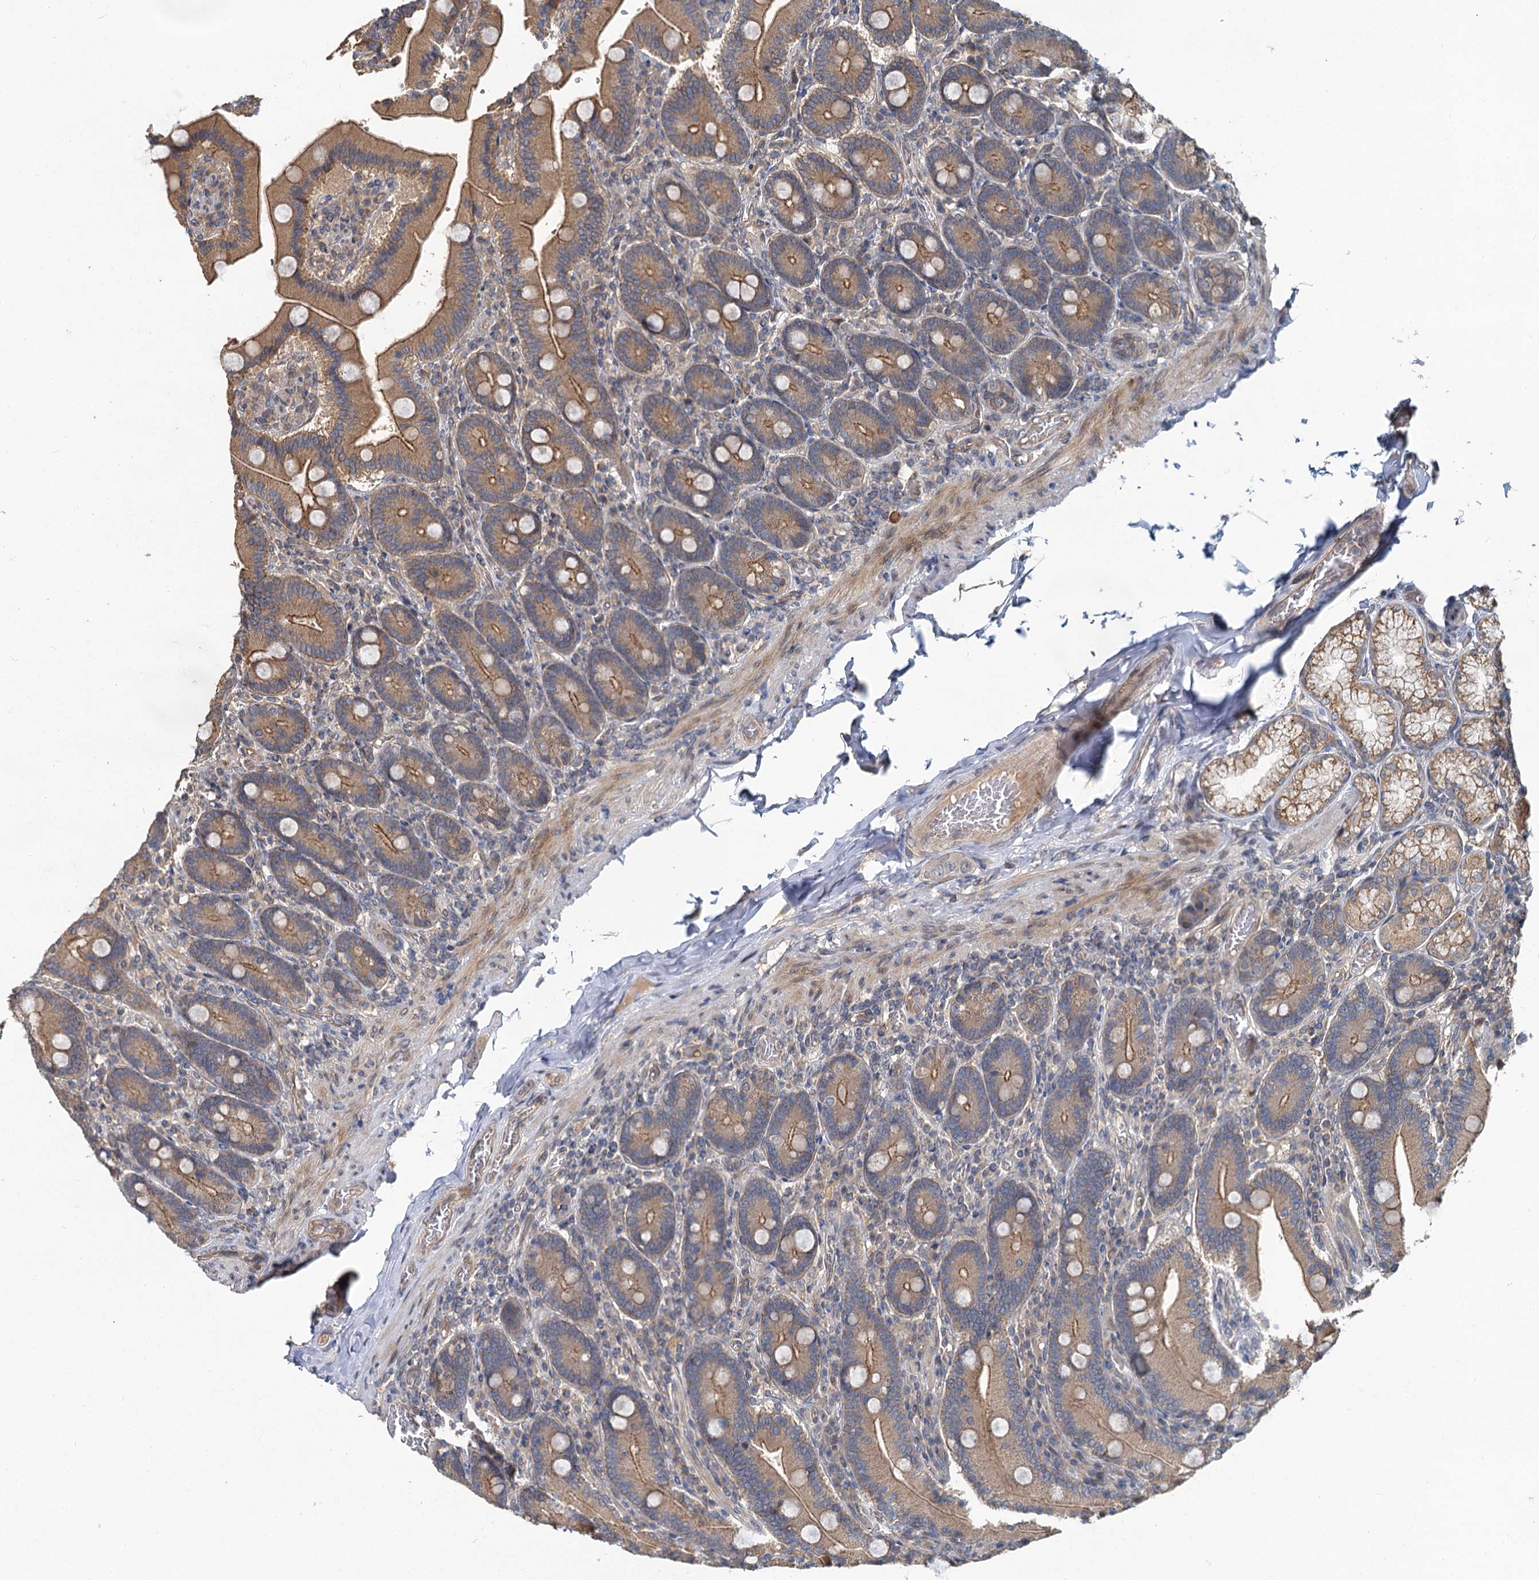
{"staining": {"intensity": "moderate", "quantity": ">75%", "location": "cytoplasmic/membranous"}, "tissue": "duodenum", "cell_type": "Glandular cells", "image_type": "normal", "snomed": [{"axis": "morphology", "description": "Normal tissue, NOS"}, {"axis": "topography", "description": "Duodenum"}], "caption": "This micrograph shows normal duodenum stained with immunohistochemistry to label a protein in brown. The cytoplasmic/membranous of glandular cells show moderate positivity for the protein. Nuclei are counter-stained blue.", "gene": "ZNF324", "patient": {"sex": "female", "age": 62}}